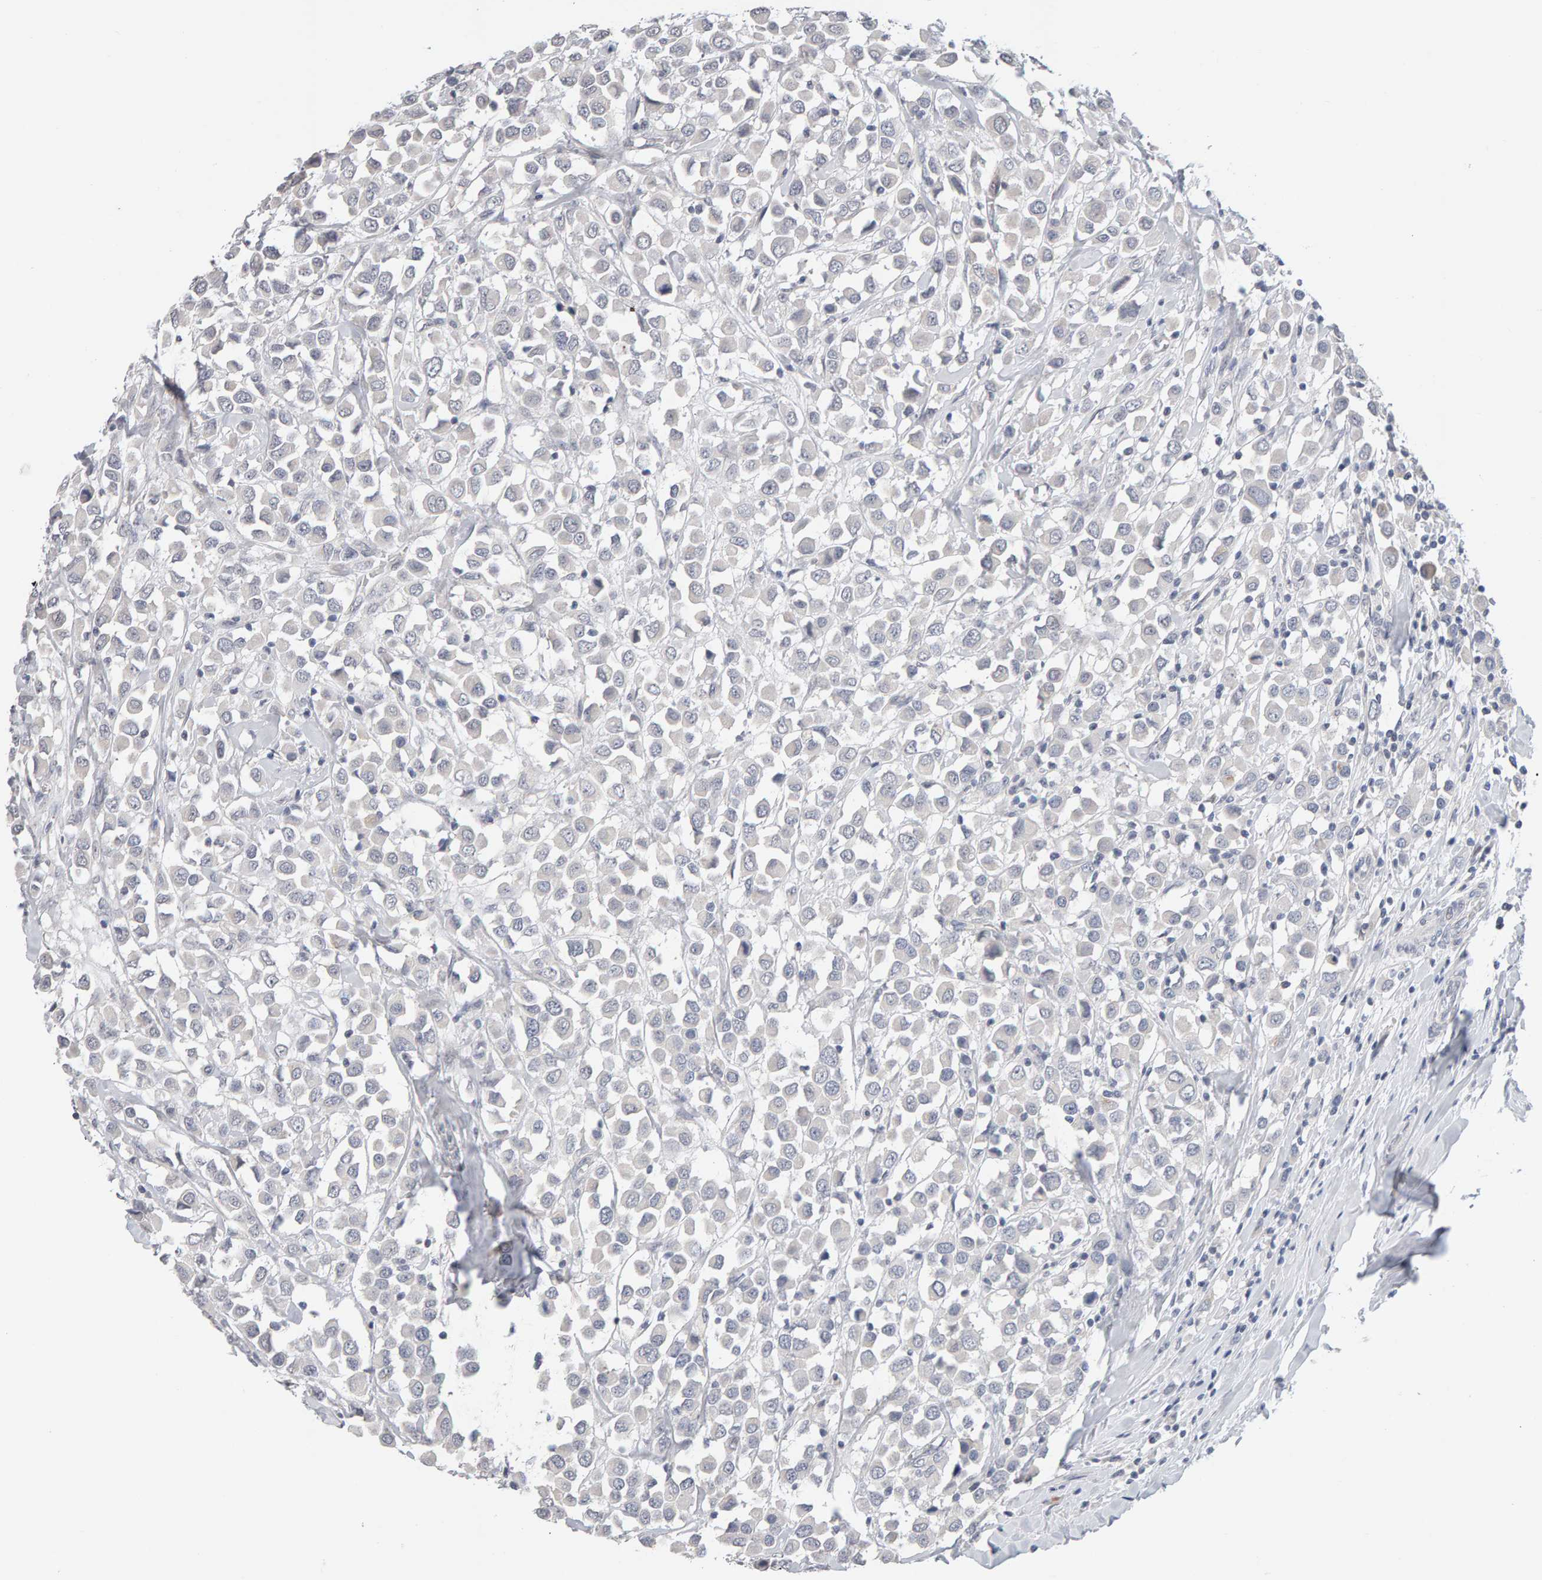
{"staining": {"intensity": "negative", "quantity": "none", "location": "none"}, "tissue": "breast cancer", "cell_type": "Tumor cells", "image_type": "cancer", "snomed": [{"axis": "morphology", "description": "Duct carcinoma"}, {"axis": "topography", "description": "Breast"}], "caption": "Tumor cells show no significant expression in breast infiltrating ductal carcinoma.", "gene": "HNF4A", "patient": {"sex": "female", "age": 61}}